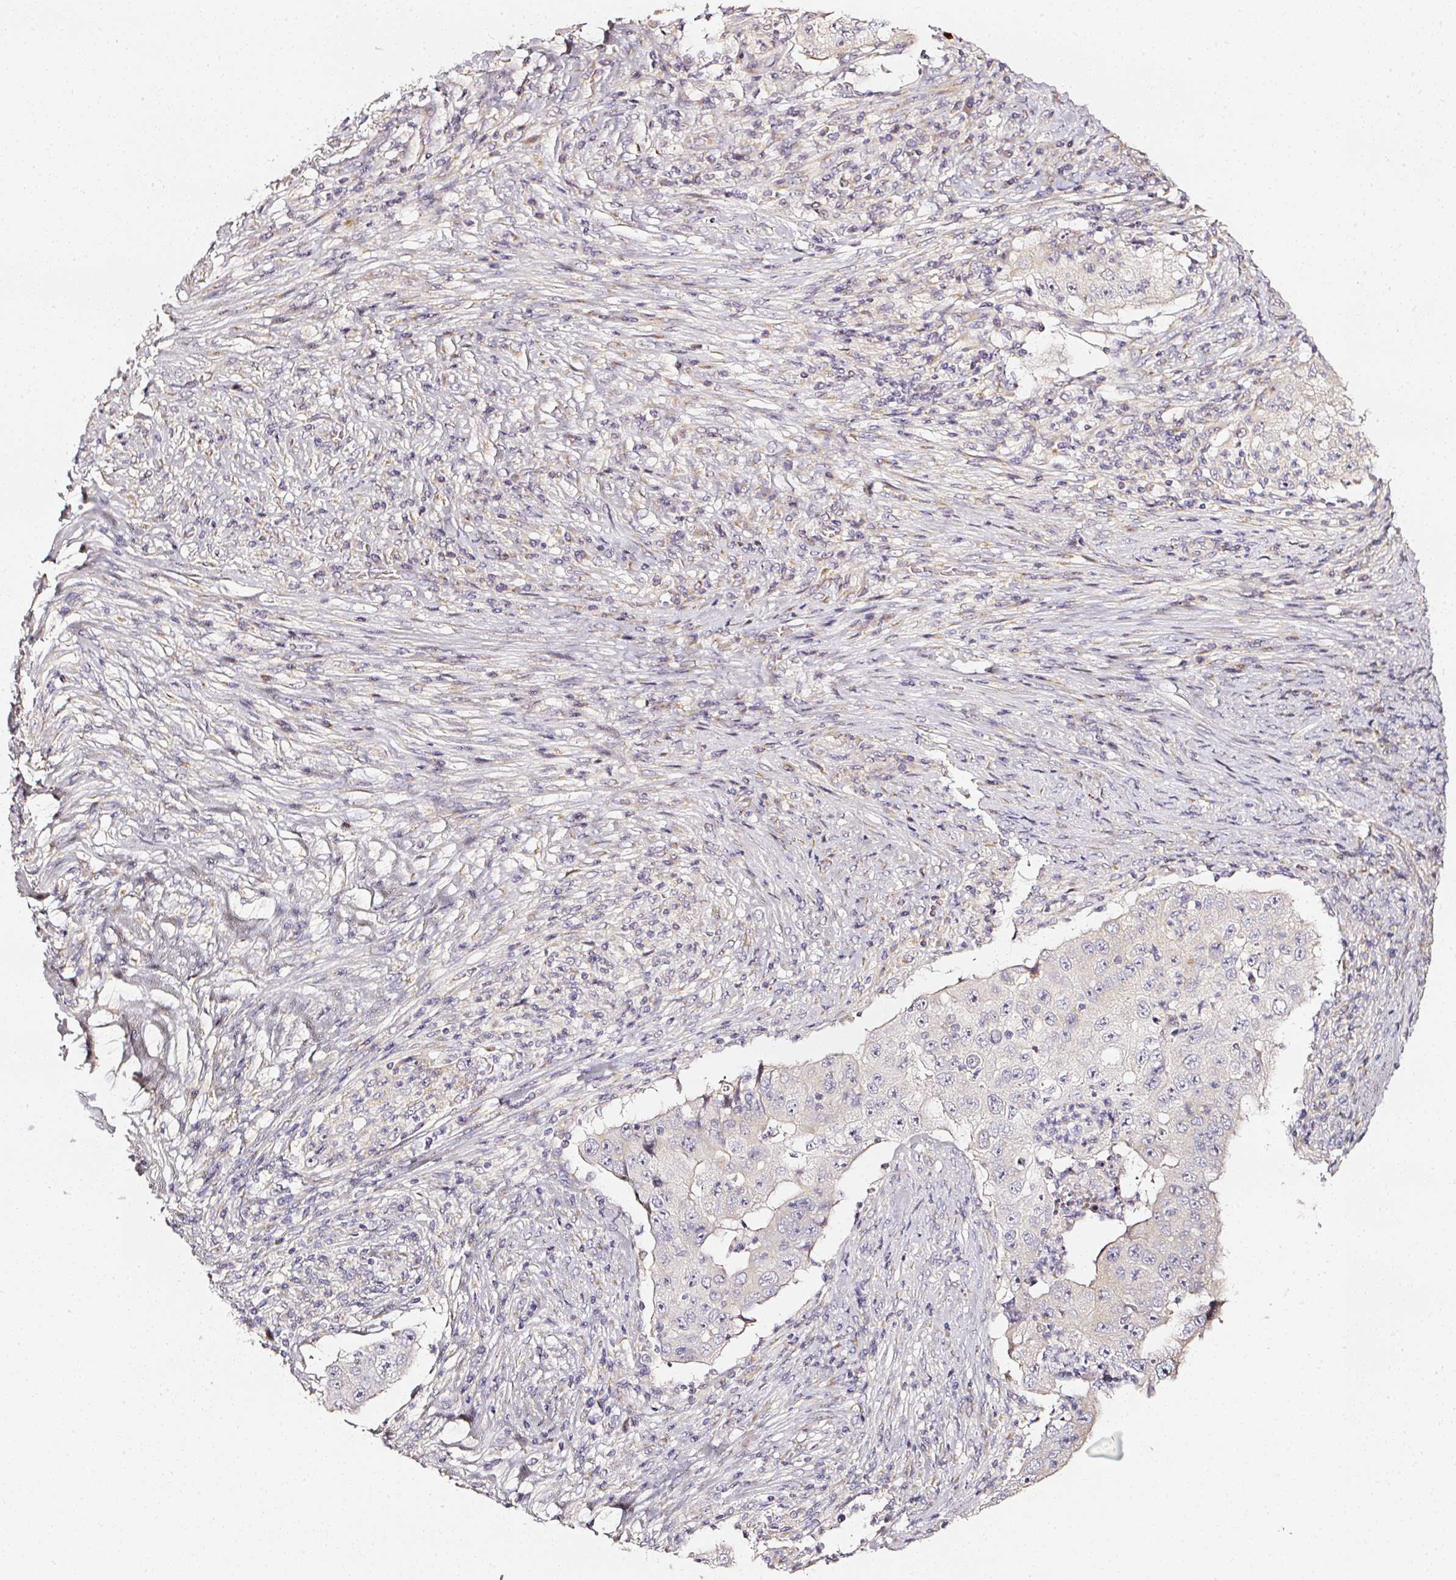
{"staining": {"intensity": "negative", "quantity": "none", "location": "none"}, "tissue": "lung cancer", "cell_type": "Tumor cells", "image_type": "cancer", "snomed": [{"axis": "morphology", "description": "Squamous cell carcinoma, NOS"}, {"axis": "topography", "description": "Lung"}], "caption": "The IHC histopathology image has no significant expression in tumor cells of lung squamous cell carcinoma tissue.", "gene": "NTRK1", "patient": {"sex": "male", "age": 64}}